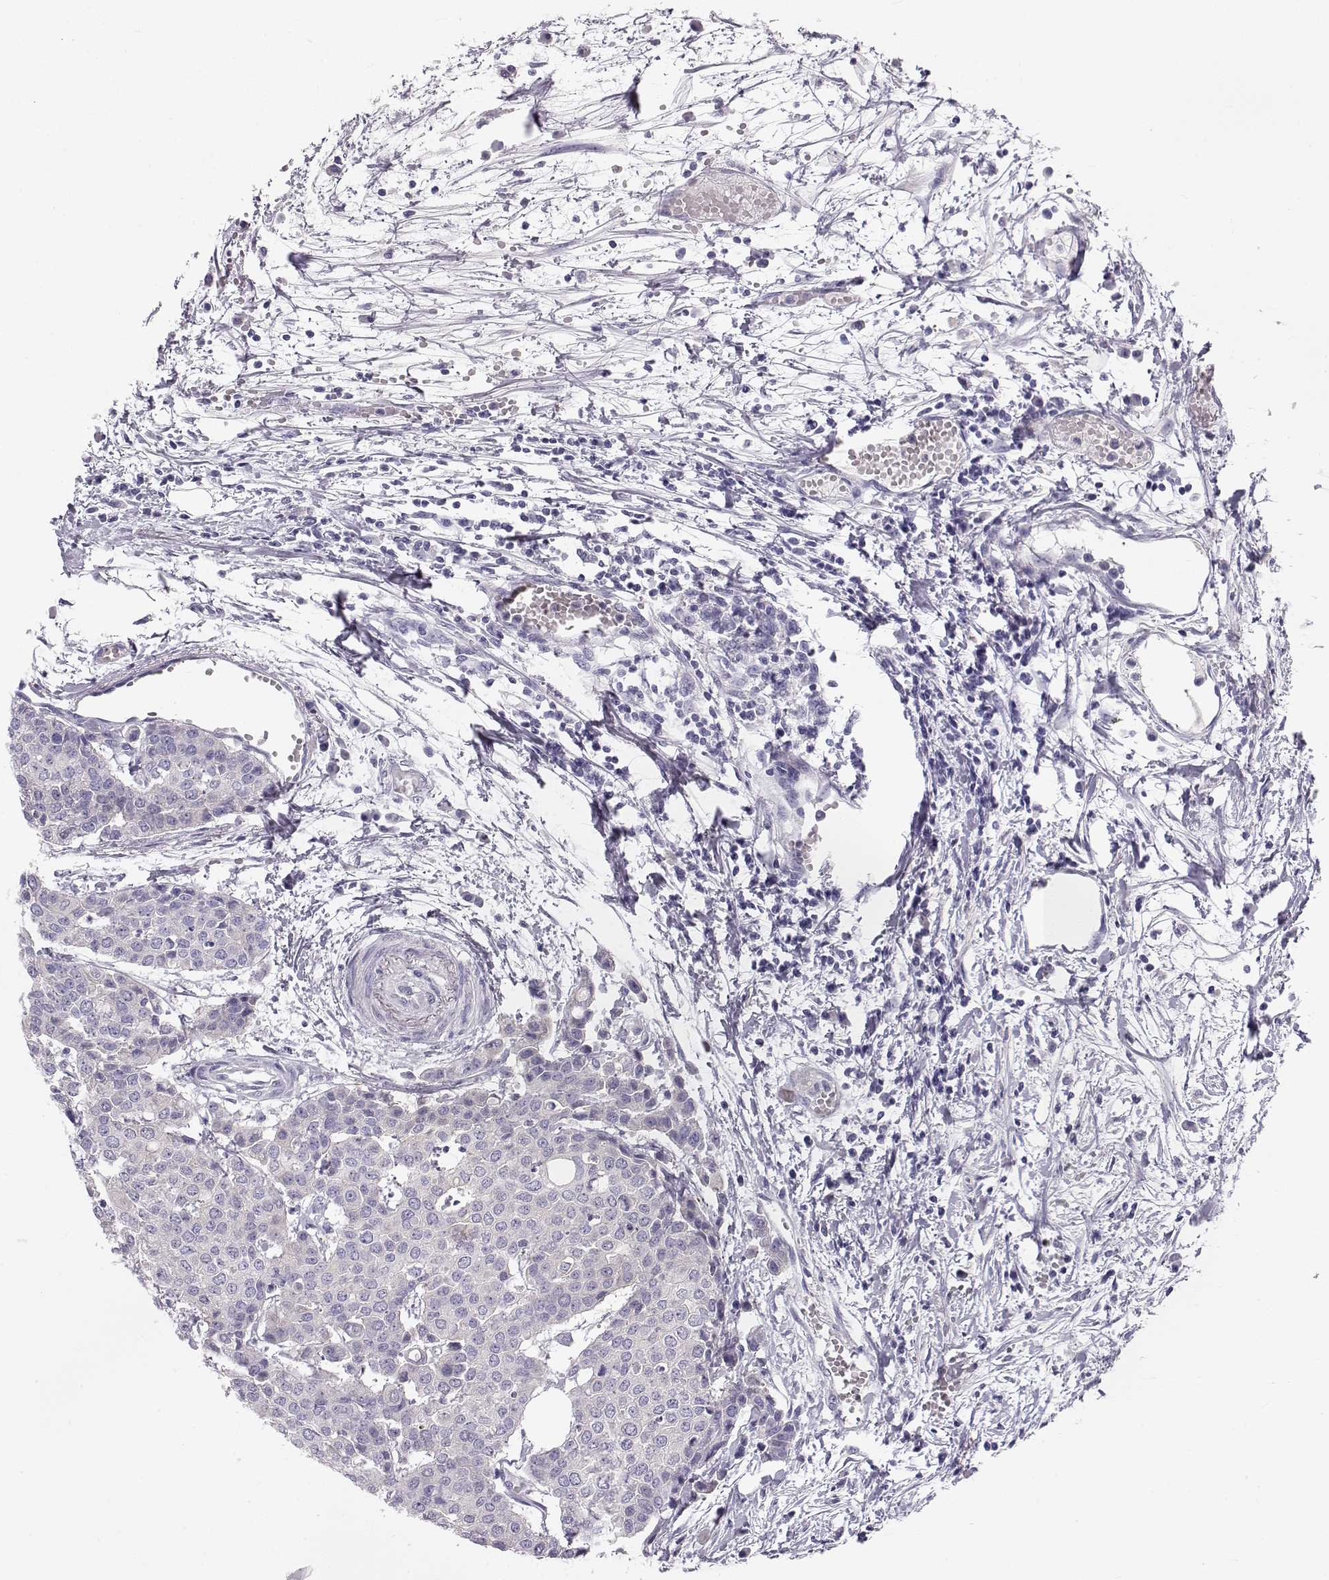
{"staining": {"intensity": "negative", "quantity": "none", "location": "none"}, "tissue": "carcinoid", "cell_type": "Tumor cells", "image_type": "cancer", "snomed": [{"axis": "morphology", "description": "Carcinoid, malignant, NOS"}, {"axis": "topography", "description": "Colon"}], "caption": "The IHC micrograph has no significant staining in tumor cells of malignant carcinoid tissue.", "gene": "GPR26", "patient": {"sex": "male", "age": 81}}